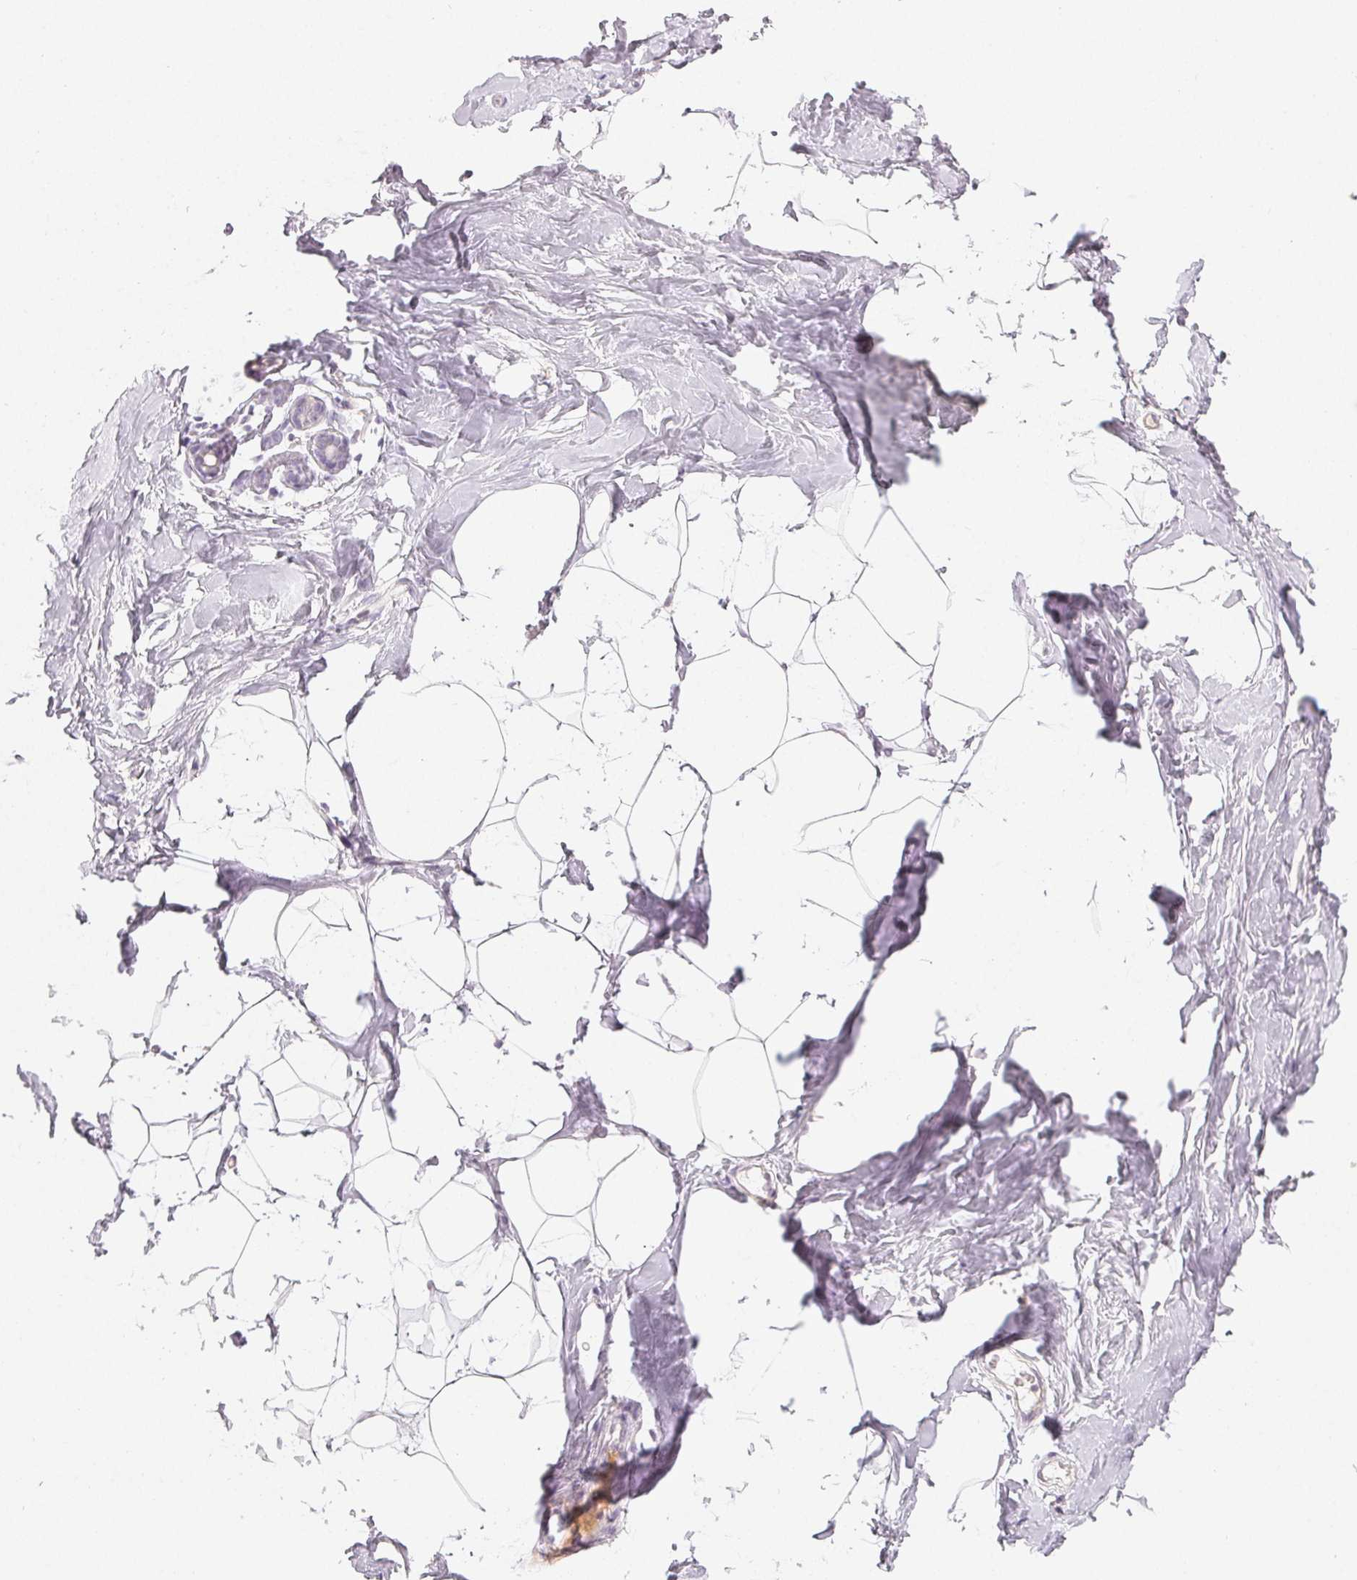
{"staining": {"intensity": "negative", "quantity": "none", "location": "none"}, "tissue": "breast", "cell_type": "Adipocytes", "image_type": "normal", "snomed": [{"axis": "morphology", "description": "Normal tissue, NOS"}, {"axis": "topography", "description": "Breast"}], "caption": "This is a photomicrograph of immunohistochemistry (IHC) staining of benign breast, which shows no expression in adipocytes.", "gene": "LVRN", "patient": {"sex": "female", "age": 32}}